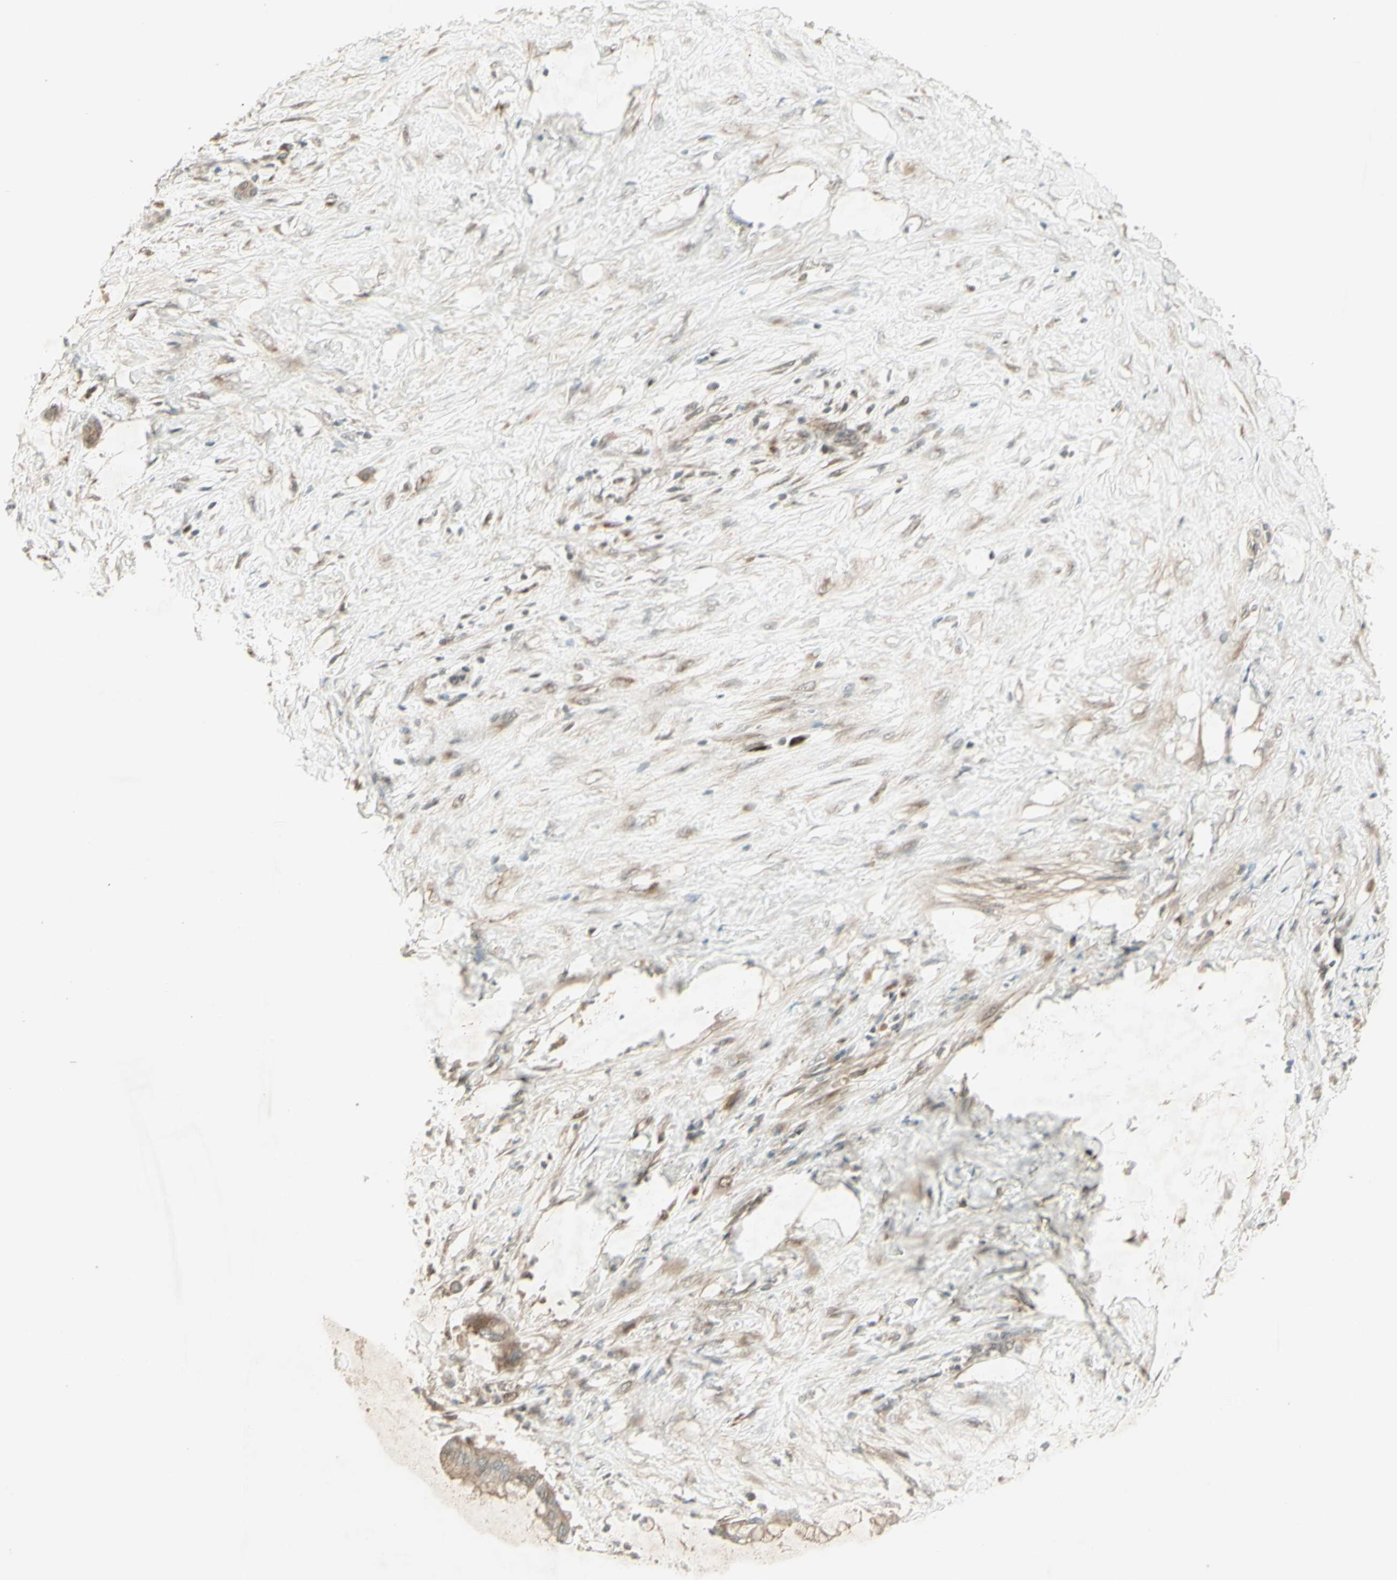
{"staining": {"intensity": "negative", "quantity": "none", "location": "none"}, "tissue": "pancreatic cancer", "cell_type": "Tumor cells", "image_type": "cancer", "snomed": [{"axis": "morphology", "description": "Adenocarcinoma, NOS"}, {"axis": "topography", "description": "Pancreas"}], "caption": "There is no significant positivity in tumor cells of pancreatic adenocarcinoma.", "gene": "MSH6", "patient": {"sex": "male", "age": 41}}